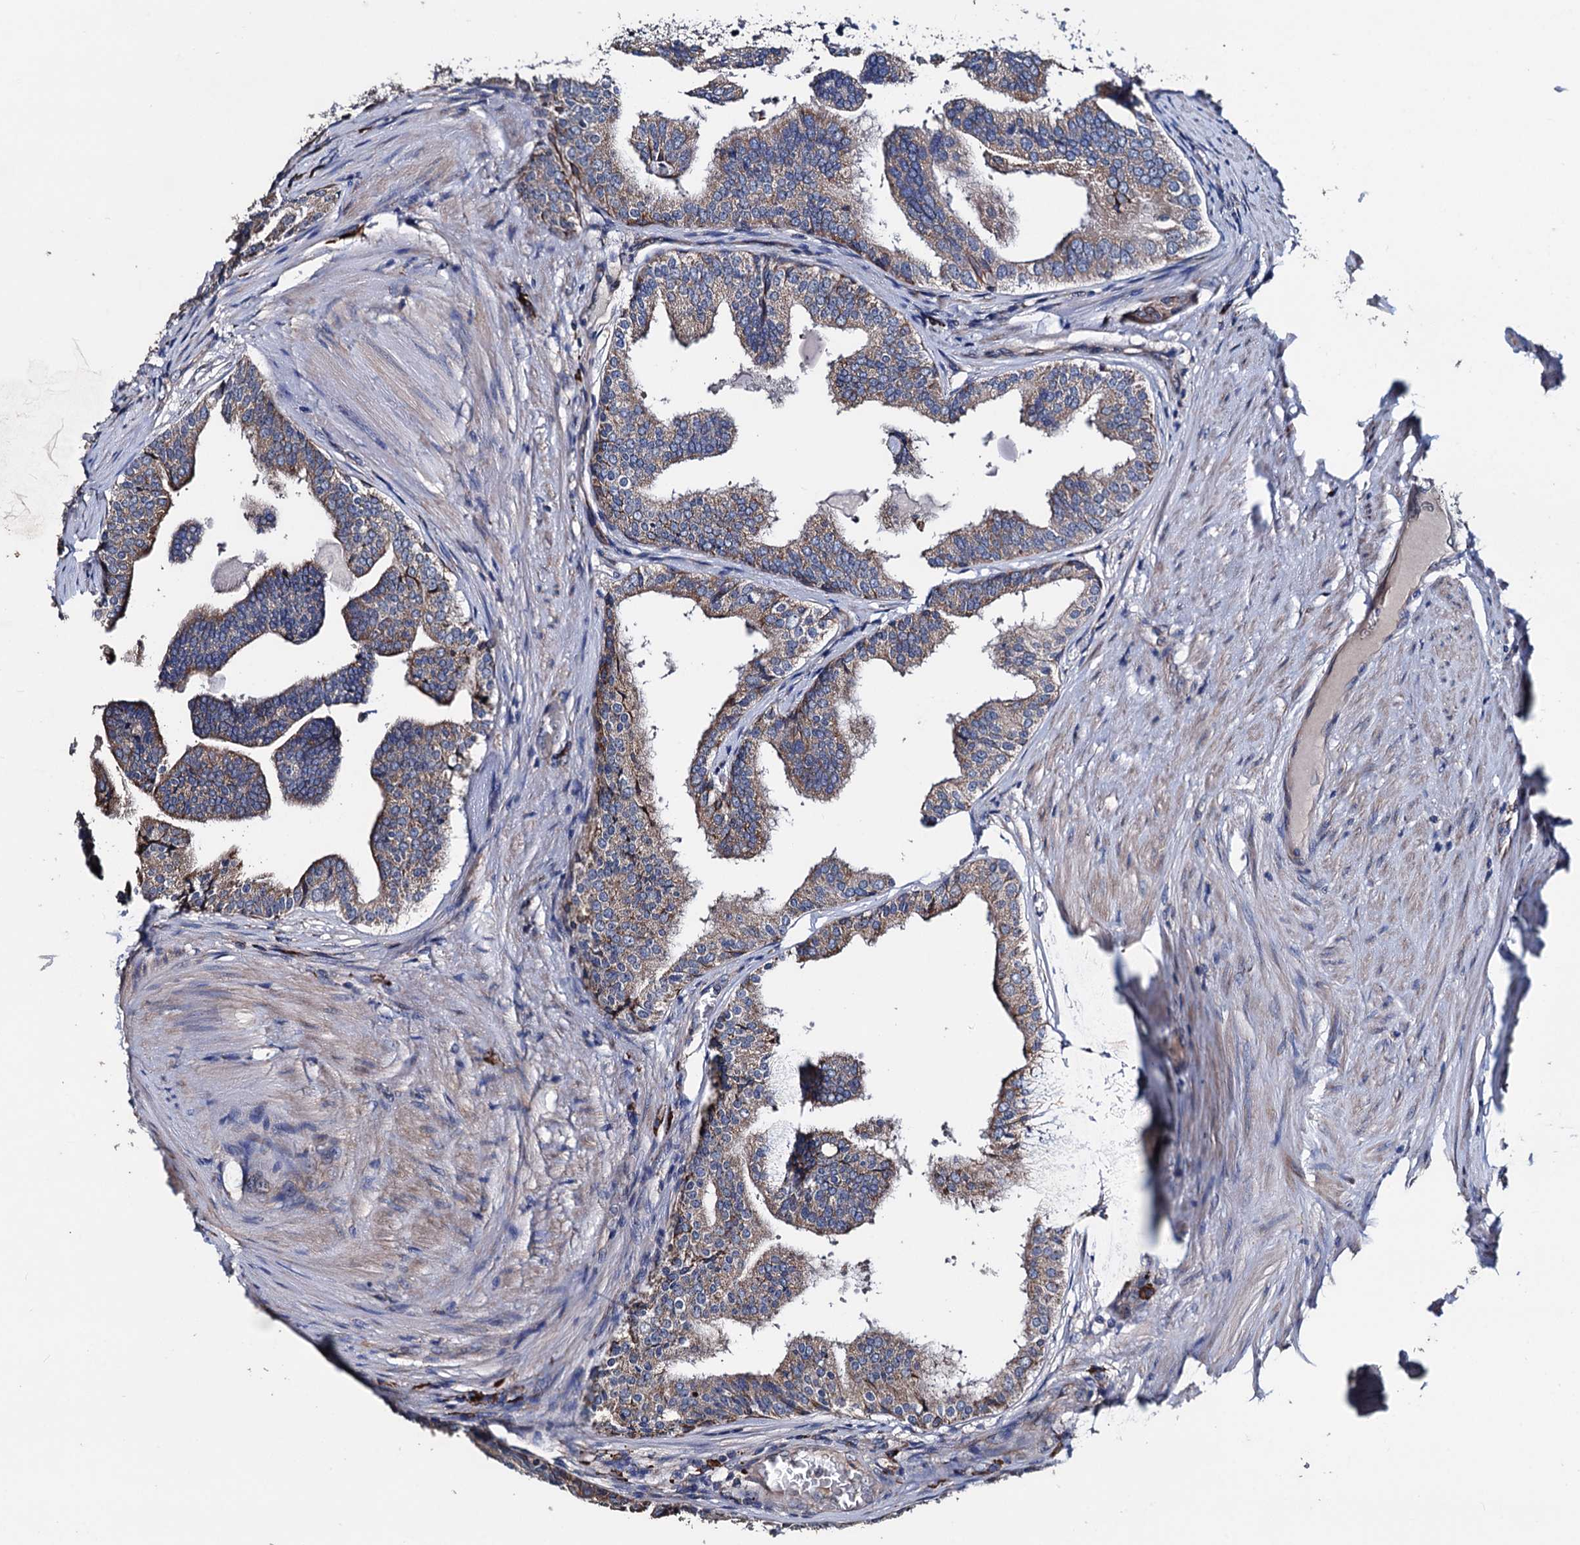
{"staining": {"intensity": "moderate", "quantity": ">75%", "location": "cytoplasmic/membranous"}, "tissue": "prostate cancer", "cell_type": "Tumor cells", "image_type": "cancer", "snomed": [{"axis": "morphology", "description": "Adenocarcinoma, High grade"}, {"axis": "topography", "description": "Prostate"}], "caption": "Immunohistochemical staining of human prostate cancer (high-grade adenocarcinoma) demonstrates medium levels of moderate cytoplasmic/membranous staining in about >75% of tumor cells. The protein of interest is shown in brown color, while the nuclei are stained blue.", "gene": "AKAP11", "patient": {"sex": "male", "age": 63}}